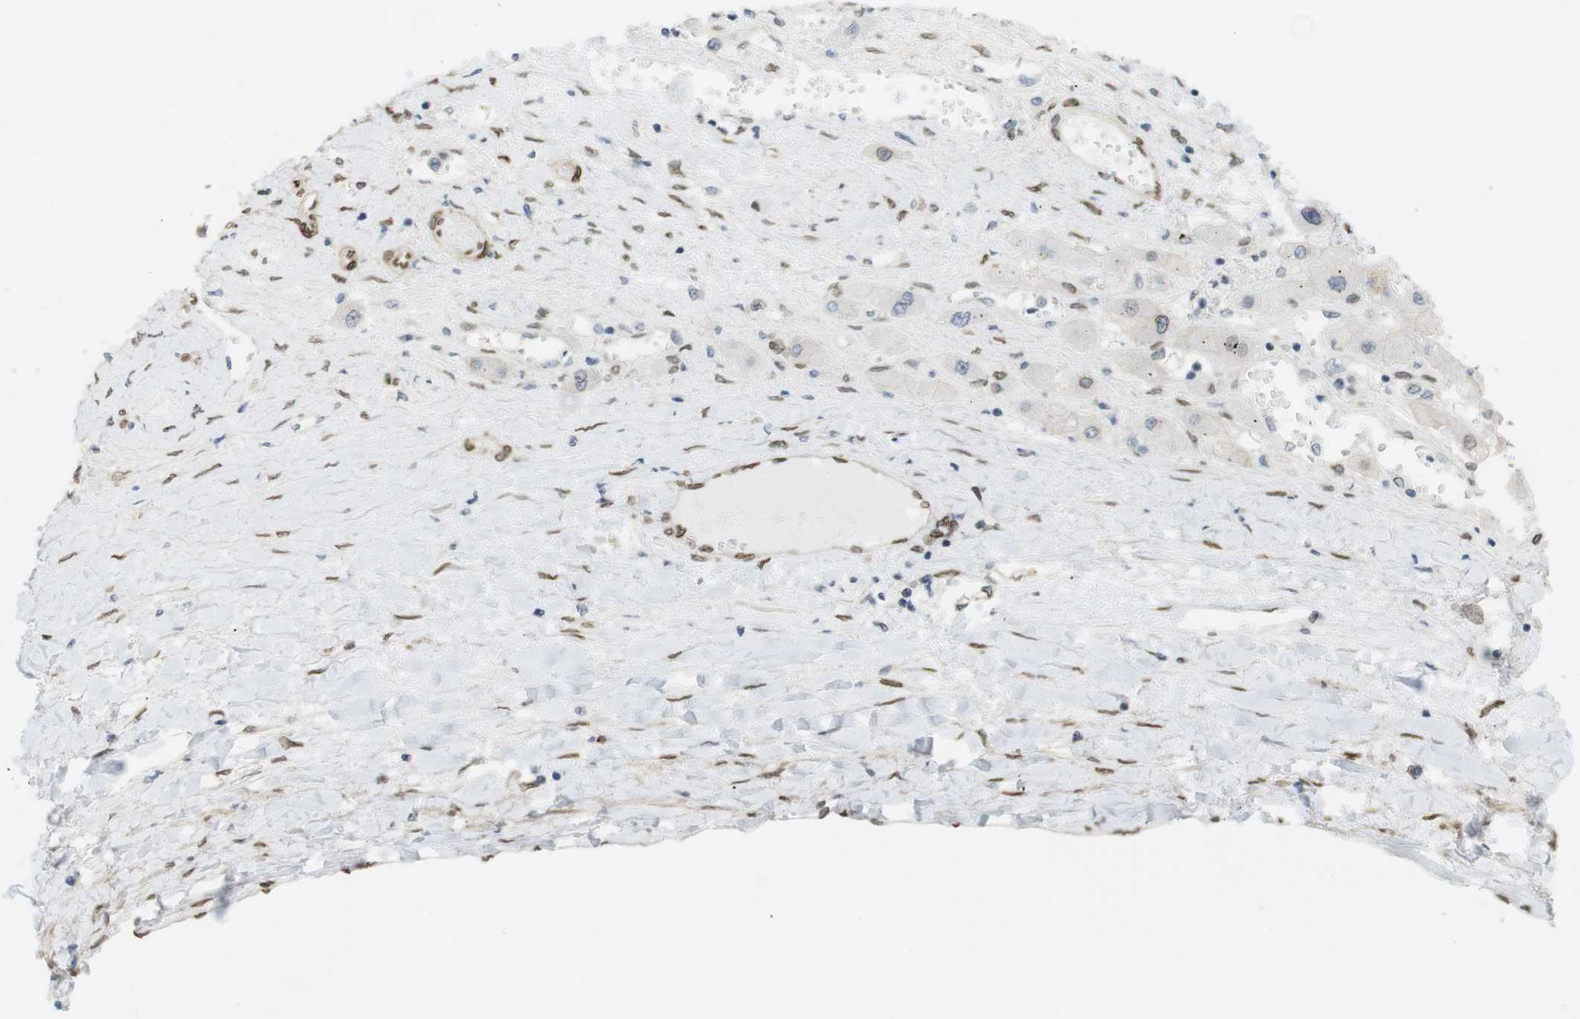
{"staining": {"intensity": "moderate", "quantity": "<25%", "location": "cytoplasmic/membranous,nuclear"}, "tissue": "liver cancer", "cell_type": "Tumor cells", "image_type": "cancer", "snomed": [{"axis": "morphology", "description": "Carcinoma, Hepatocellular, NOS"}, {"axis": "topography", "description": "Liver"}], "caption": "There is low levels of moderate cytoplasmic/membranous and nuclear staining in tumor cells of liver hepatocellular carcinoma, as demonstrated by immunohistochemical staining (brown color).", "gene": "ARL6IP6", "patient": {"sex": "female", "age": 61}}